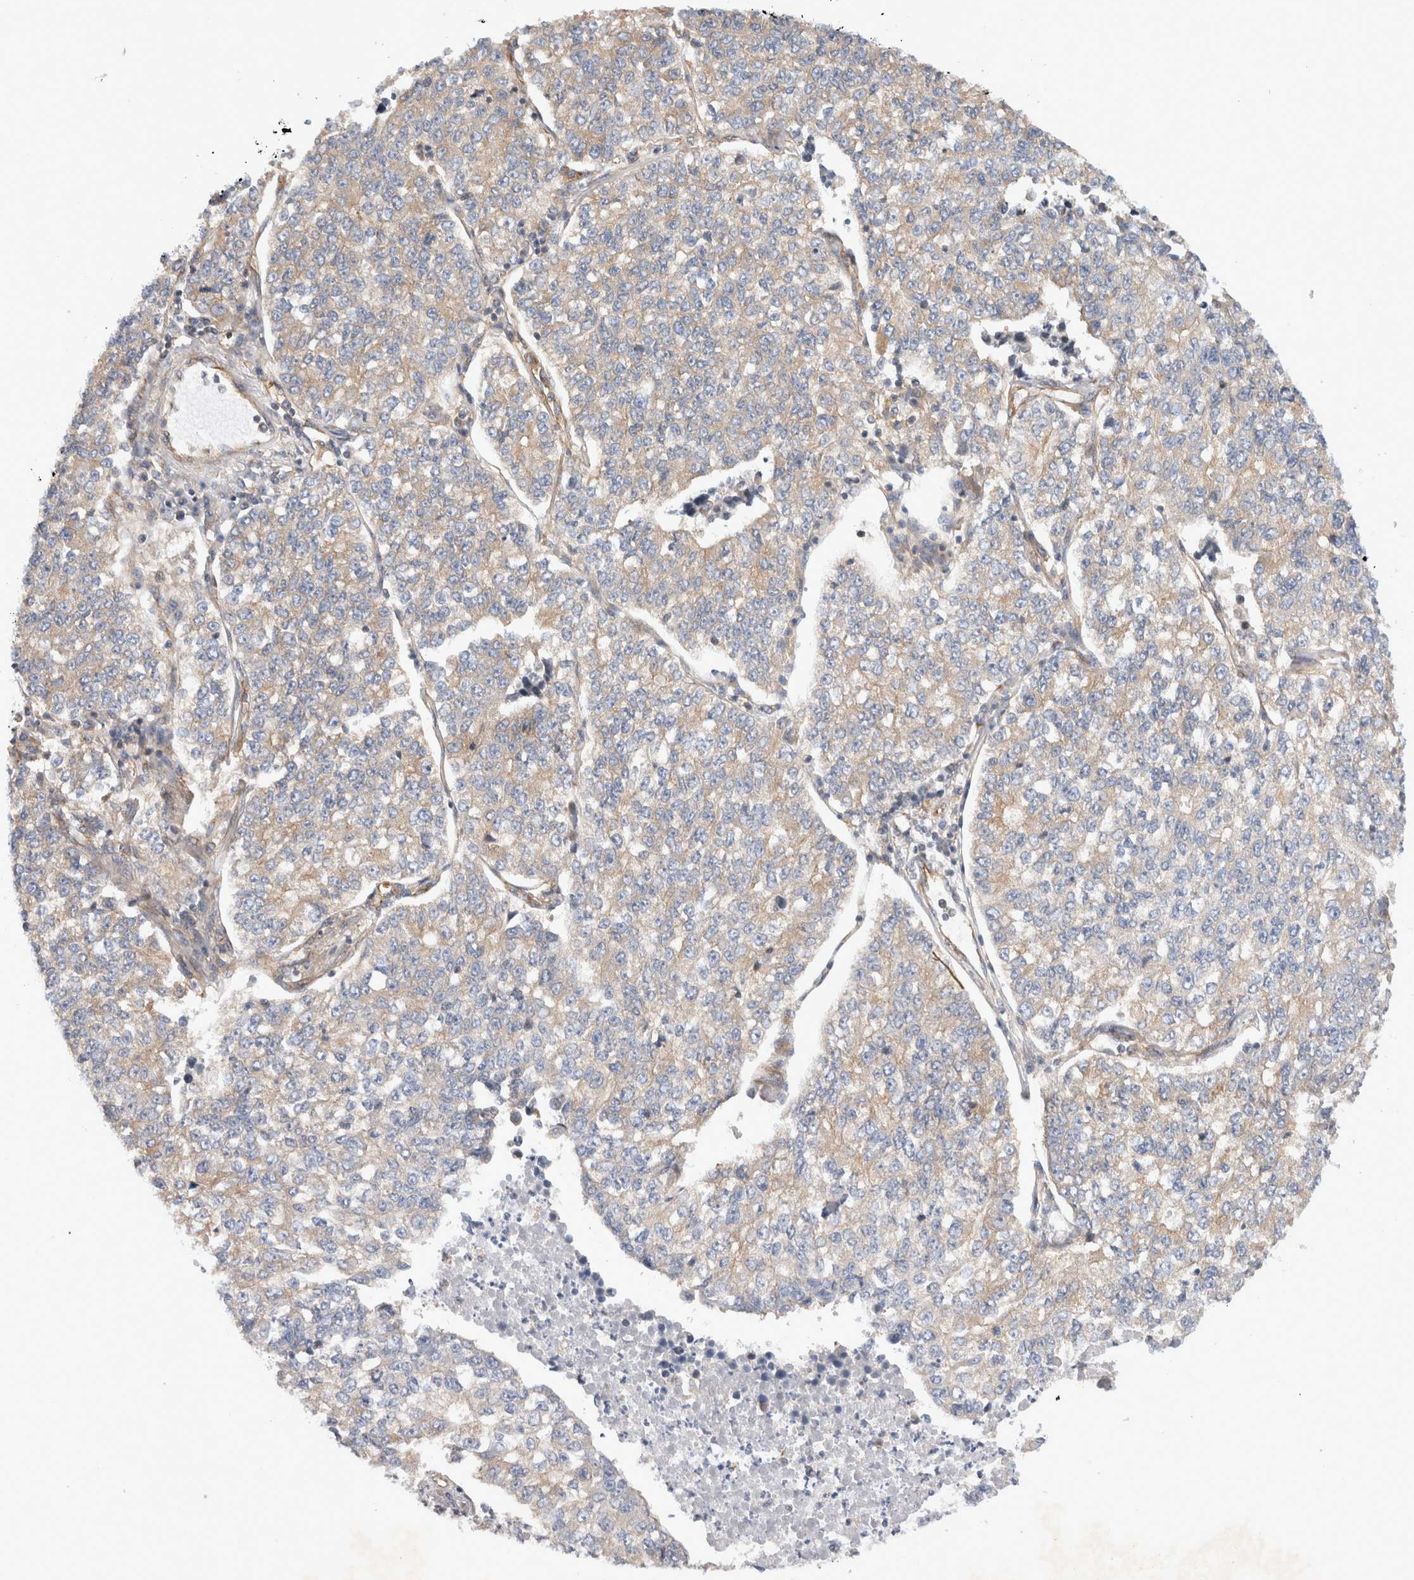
{"staining": {"intensity": "weak", "quantity": ">75%", "location": "cytoplasmic/membranous"}, "tissue": "lung cancer", "cell_type": "Tumor cells", "image_type": "cancer", "snomed": [{"axis": "morphology", "description": "Adenocarcinoma, NOS"}, {"axis": "topography", "description": "Lung"}], "caption": "This is a histology image of immunohistochemistry (IHC) staining of lung adenocarcinoma, which shows weak positivity in the cytoplasmic/membranous of tumor cells.", "gene": "GPR150", "patient": {"sex": "male", "age": 49}}